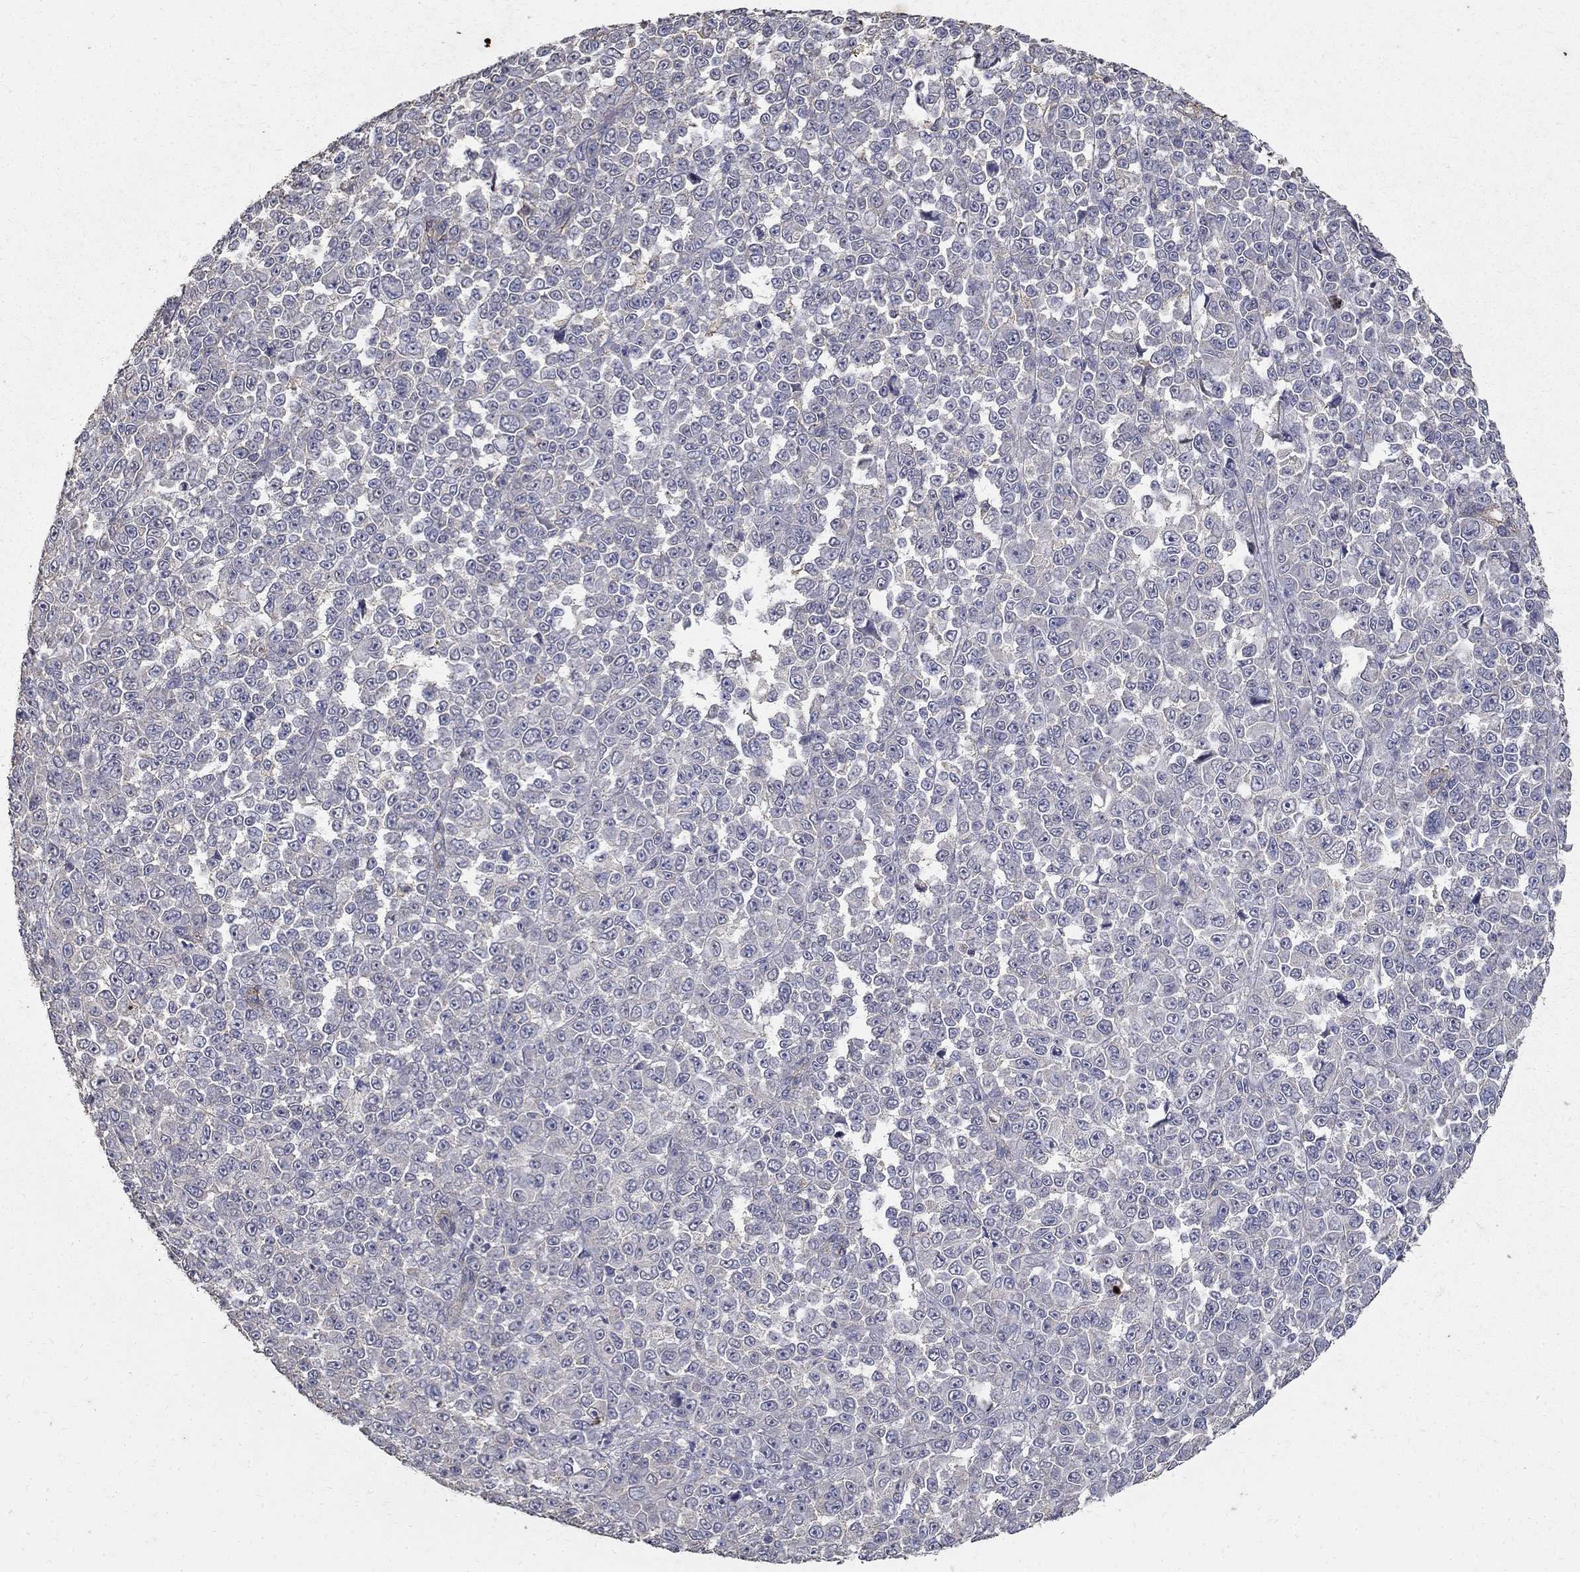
{"staining": {"intensity": "negative", "quantity": "none", "location": "none"}, "tissue": "melanoma", "cell_type": "Tumor cells", "image_type": "cancer", "snomed": [{"axis": "morphology", "description": "Malignant melanoma, NOS"}, {"axis": "topography", "description": "Skin"}], "caption": "Protein analysis of malignant melanoma reveals no significant positivity in tumor cells.", "gene": "MPP2", "patient": {"sex": "female", "age": 95}}